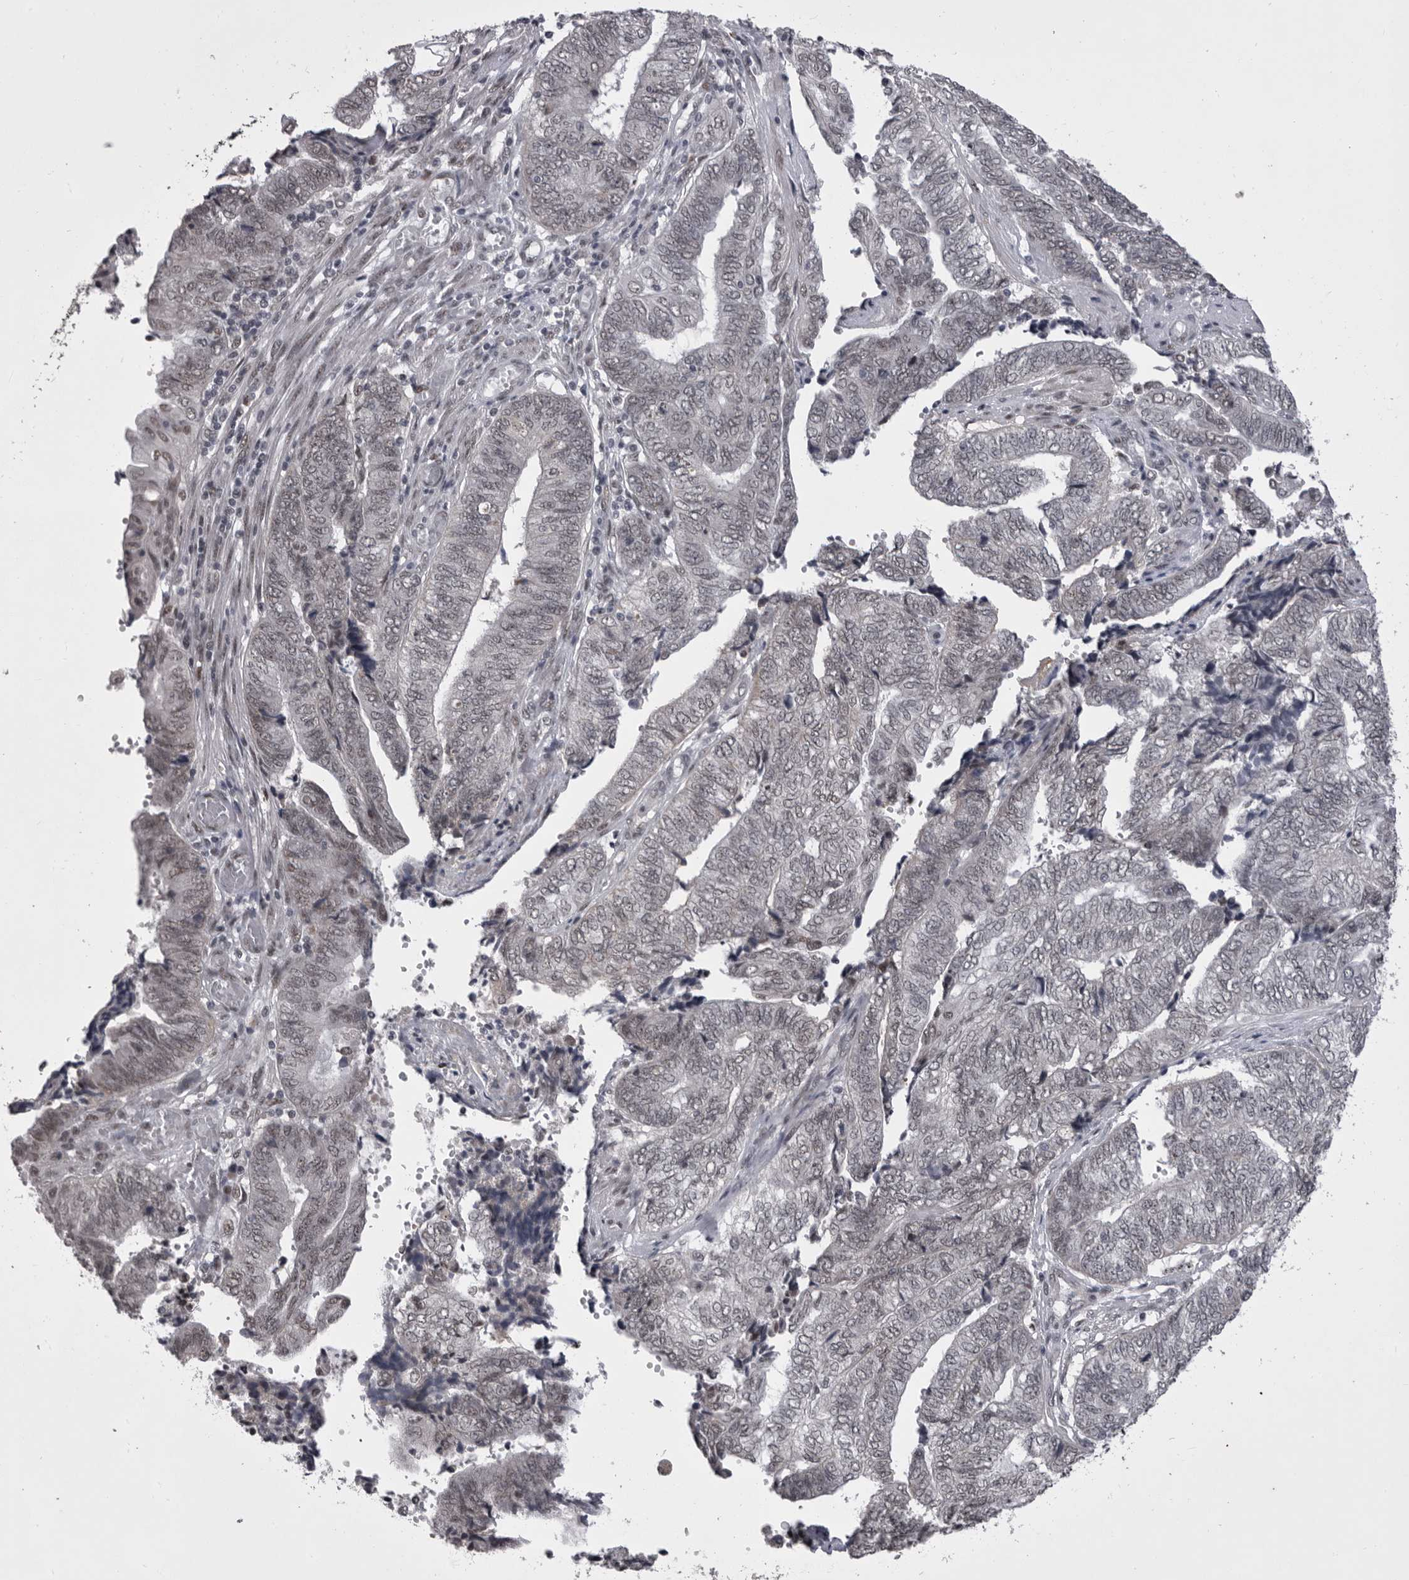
{"staining": {"intensity": "negative", "quantity": "none", "location": "none"}, "tissue": "endometrial cancer", "cell_type": "Tumor cells", "image_type": "cancer", "snomed": [{"axis": "morphology", "description": "Adenocarcinoma, NOS"}, {"axis": "topography", "description": "Uterus"}, {"axis": "topography", "description": "Endometrium"}], "caption": "DAB immunohistochemical staining of endometrial cancer demonstrates no significant staining in tumor cells. (DAB (3,3'-diaminobenzidine) immunohistochemistry, high magnification).", "gene": "PRPF3", "patient": {"sex": "female", "age": 70}}